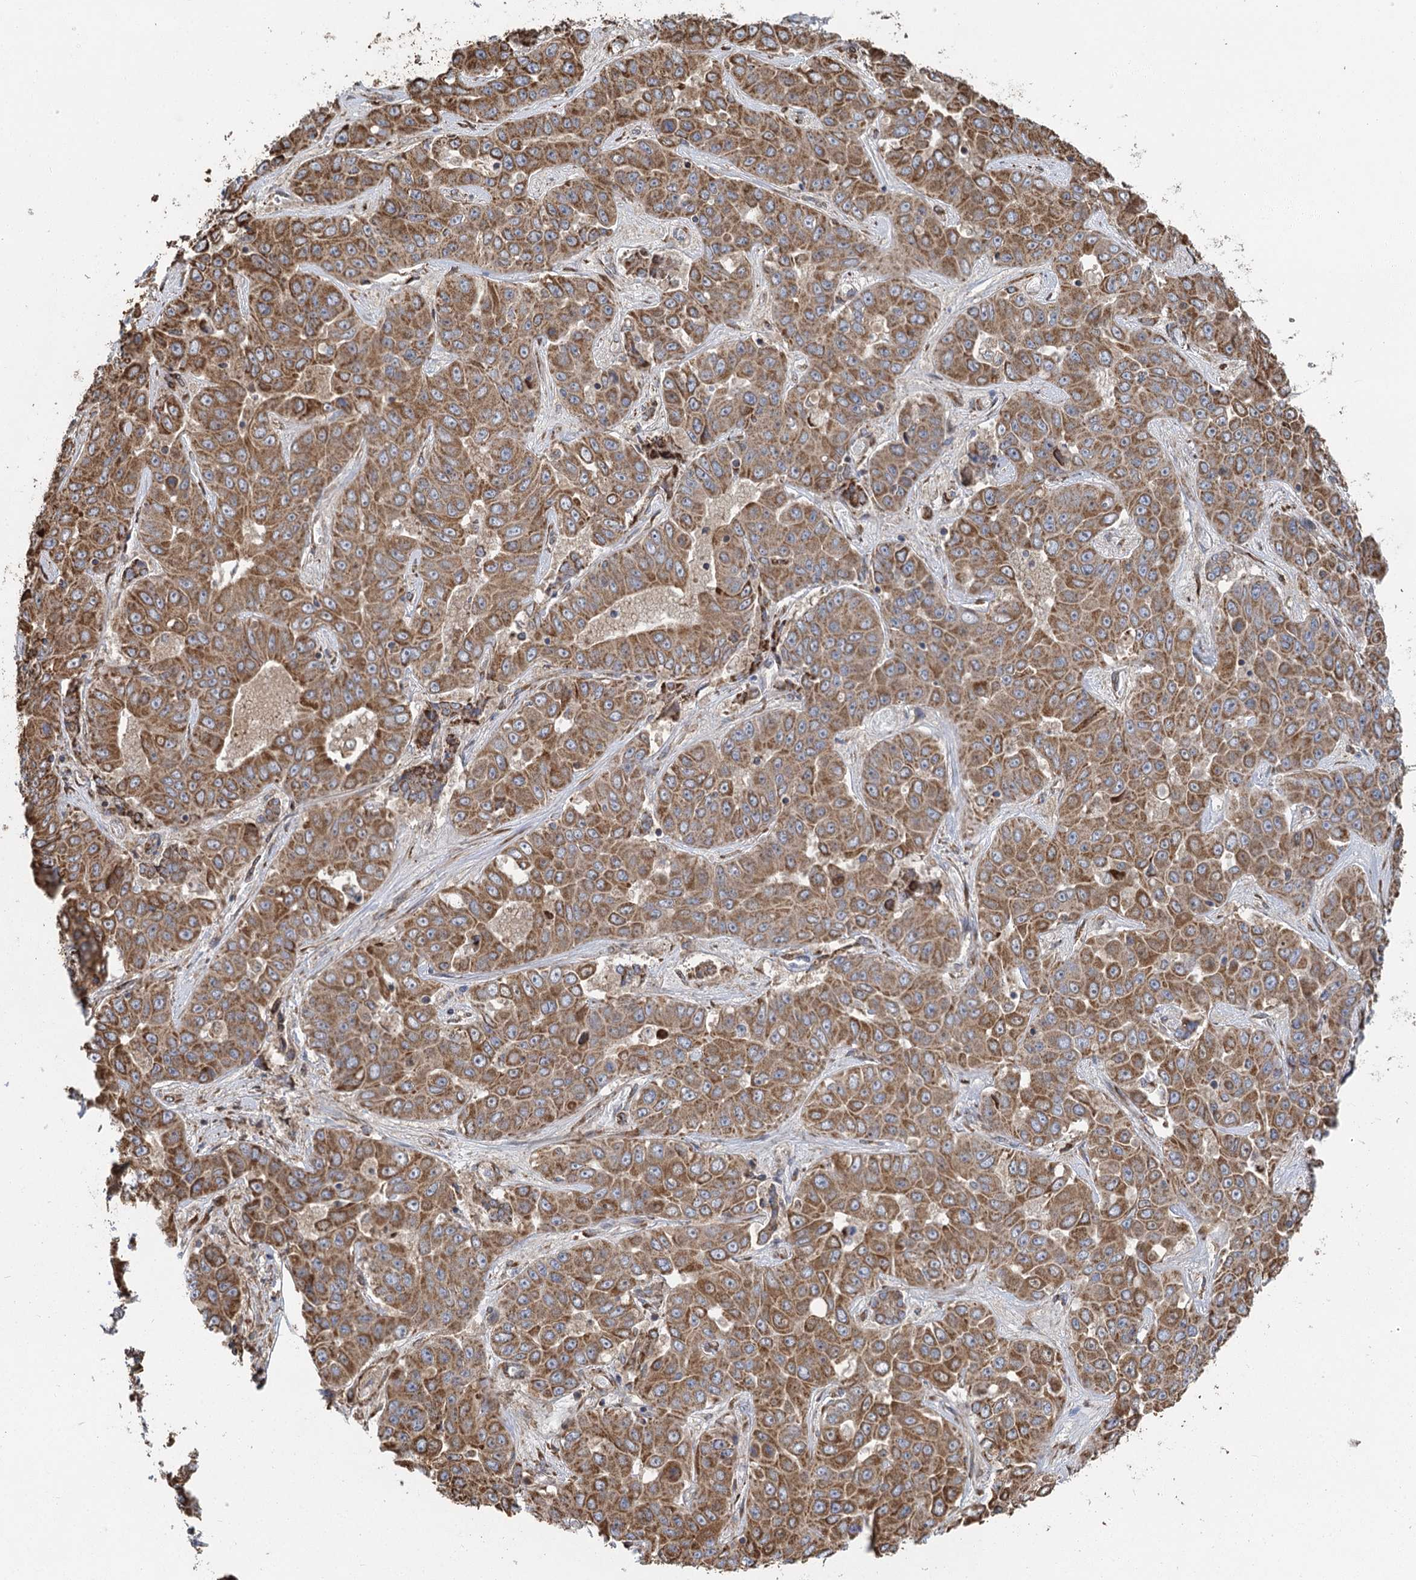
{"staining": {"intensity": "moderate", "quantity": ">75%", "location": "cytoplasmic/membranous"}, "tissue": "liver cancer", "cell_type": "Tumor cells", "image_type": "cancer", "snomed": [{"axis": "morphology", "description": "Cholangiocarcinoma"}, {"axis": "topography", "description": "Liver"}], "caption": "The immunohistochemical stain labels moderate cytoplasmic/membranous expression in tumor cells of liver cancer tissue.", "gene": "IL11RA", "patient": {"sex": "female", "age": 52}}